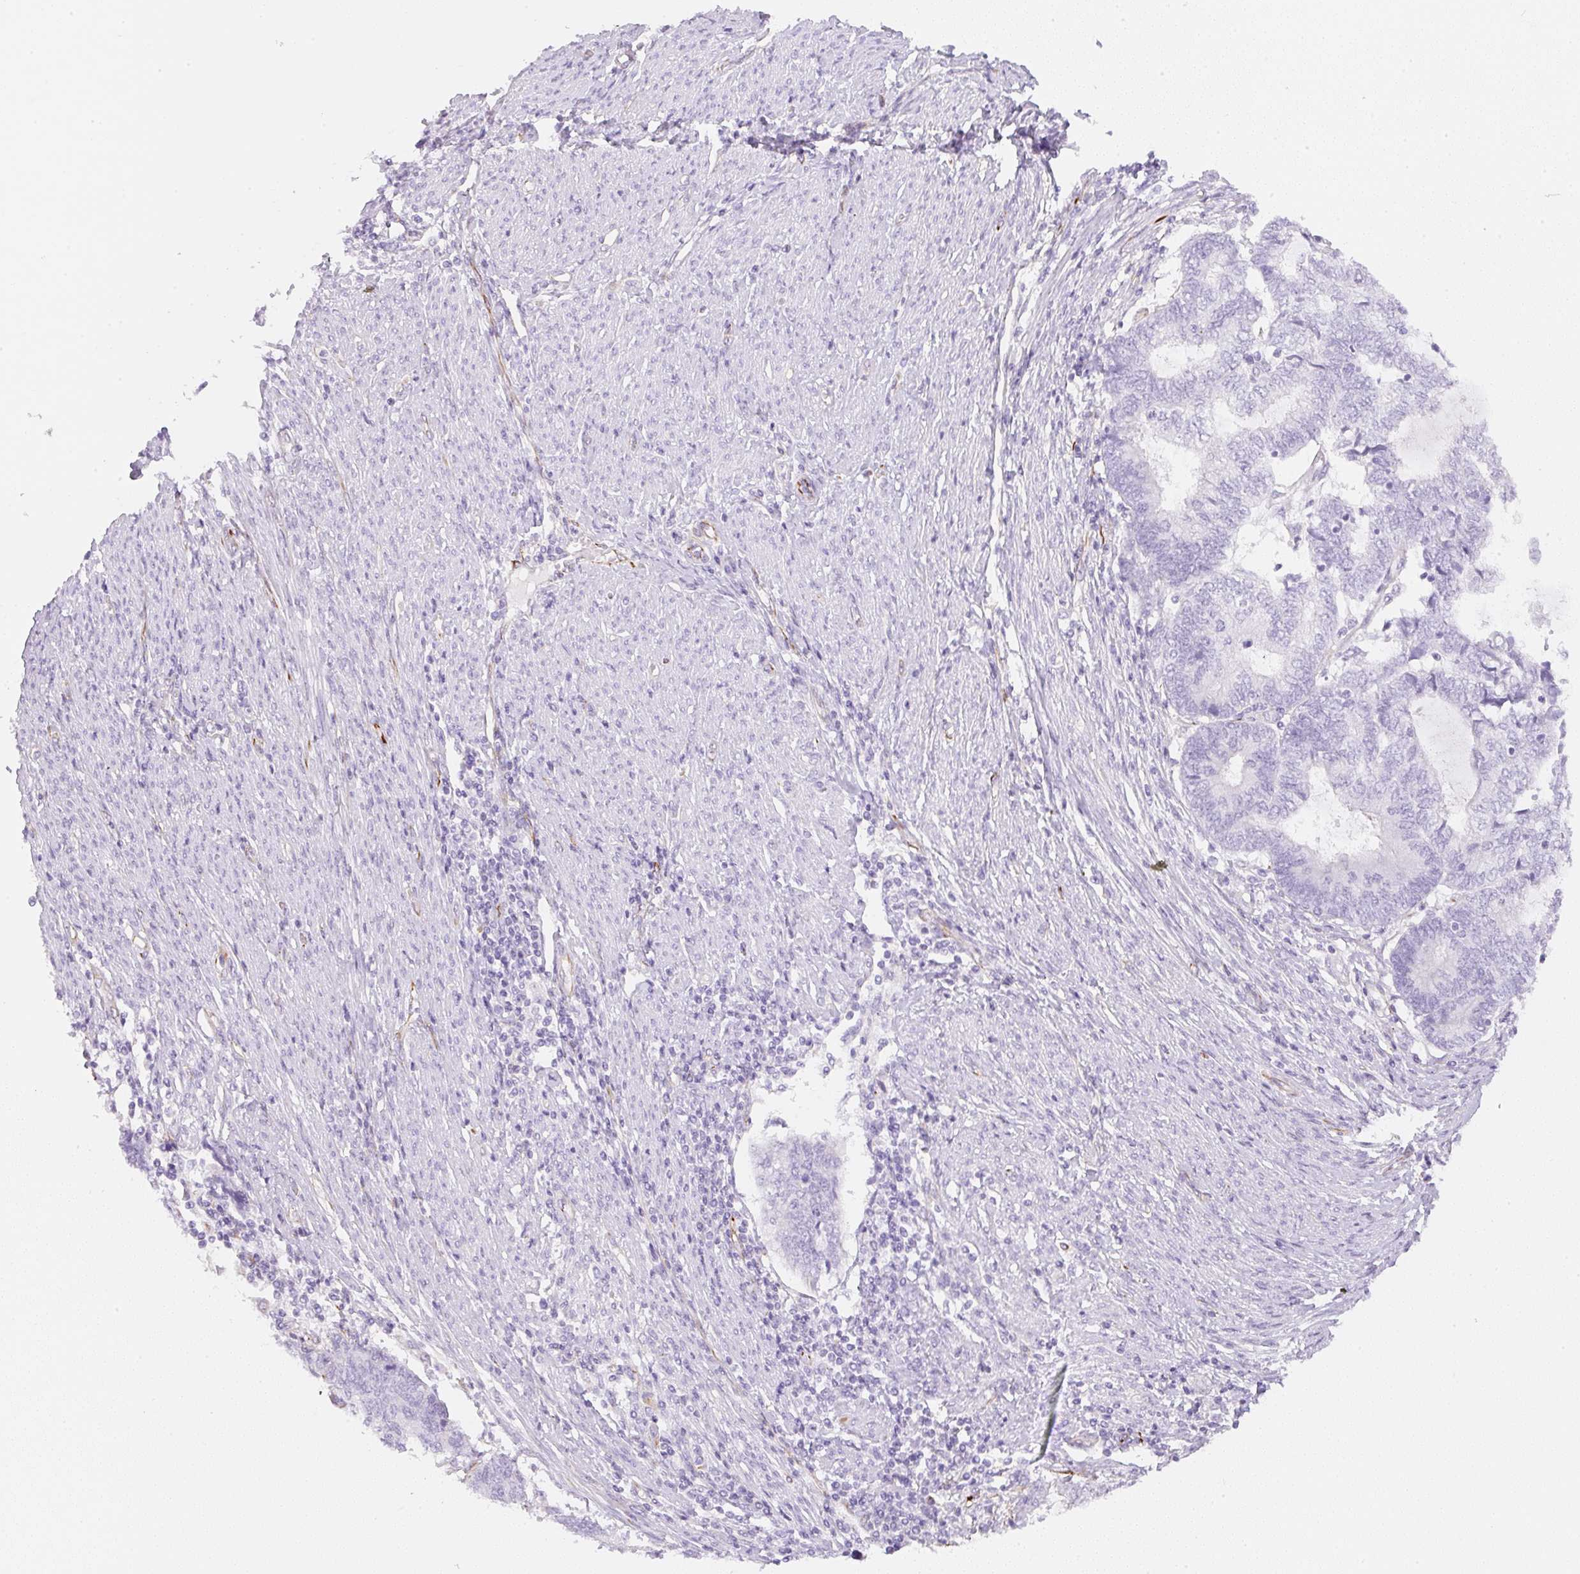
{"staining": {"intensity": "negative", "quantity": "none", "location": "none"}, "tissue": "endometrial cancer", "cell_type": "Tumor cells", "image_type": "cancer", "snomed": [{"axis": "morphology", "description": "Adenocarcinoma, NOS"}, {"axis": "topography", "description": "Uterus"}, {"axis": "topography", "description": "Endometrium"}], "caption": "This is a image of IHC staining of endometrial cancer (adenocarcinoma), which shows no staining in tumor cells.", "gene": "ZNF689", "patient": {"sex": "female", "age": 70}}